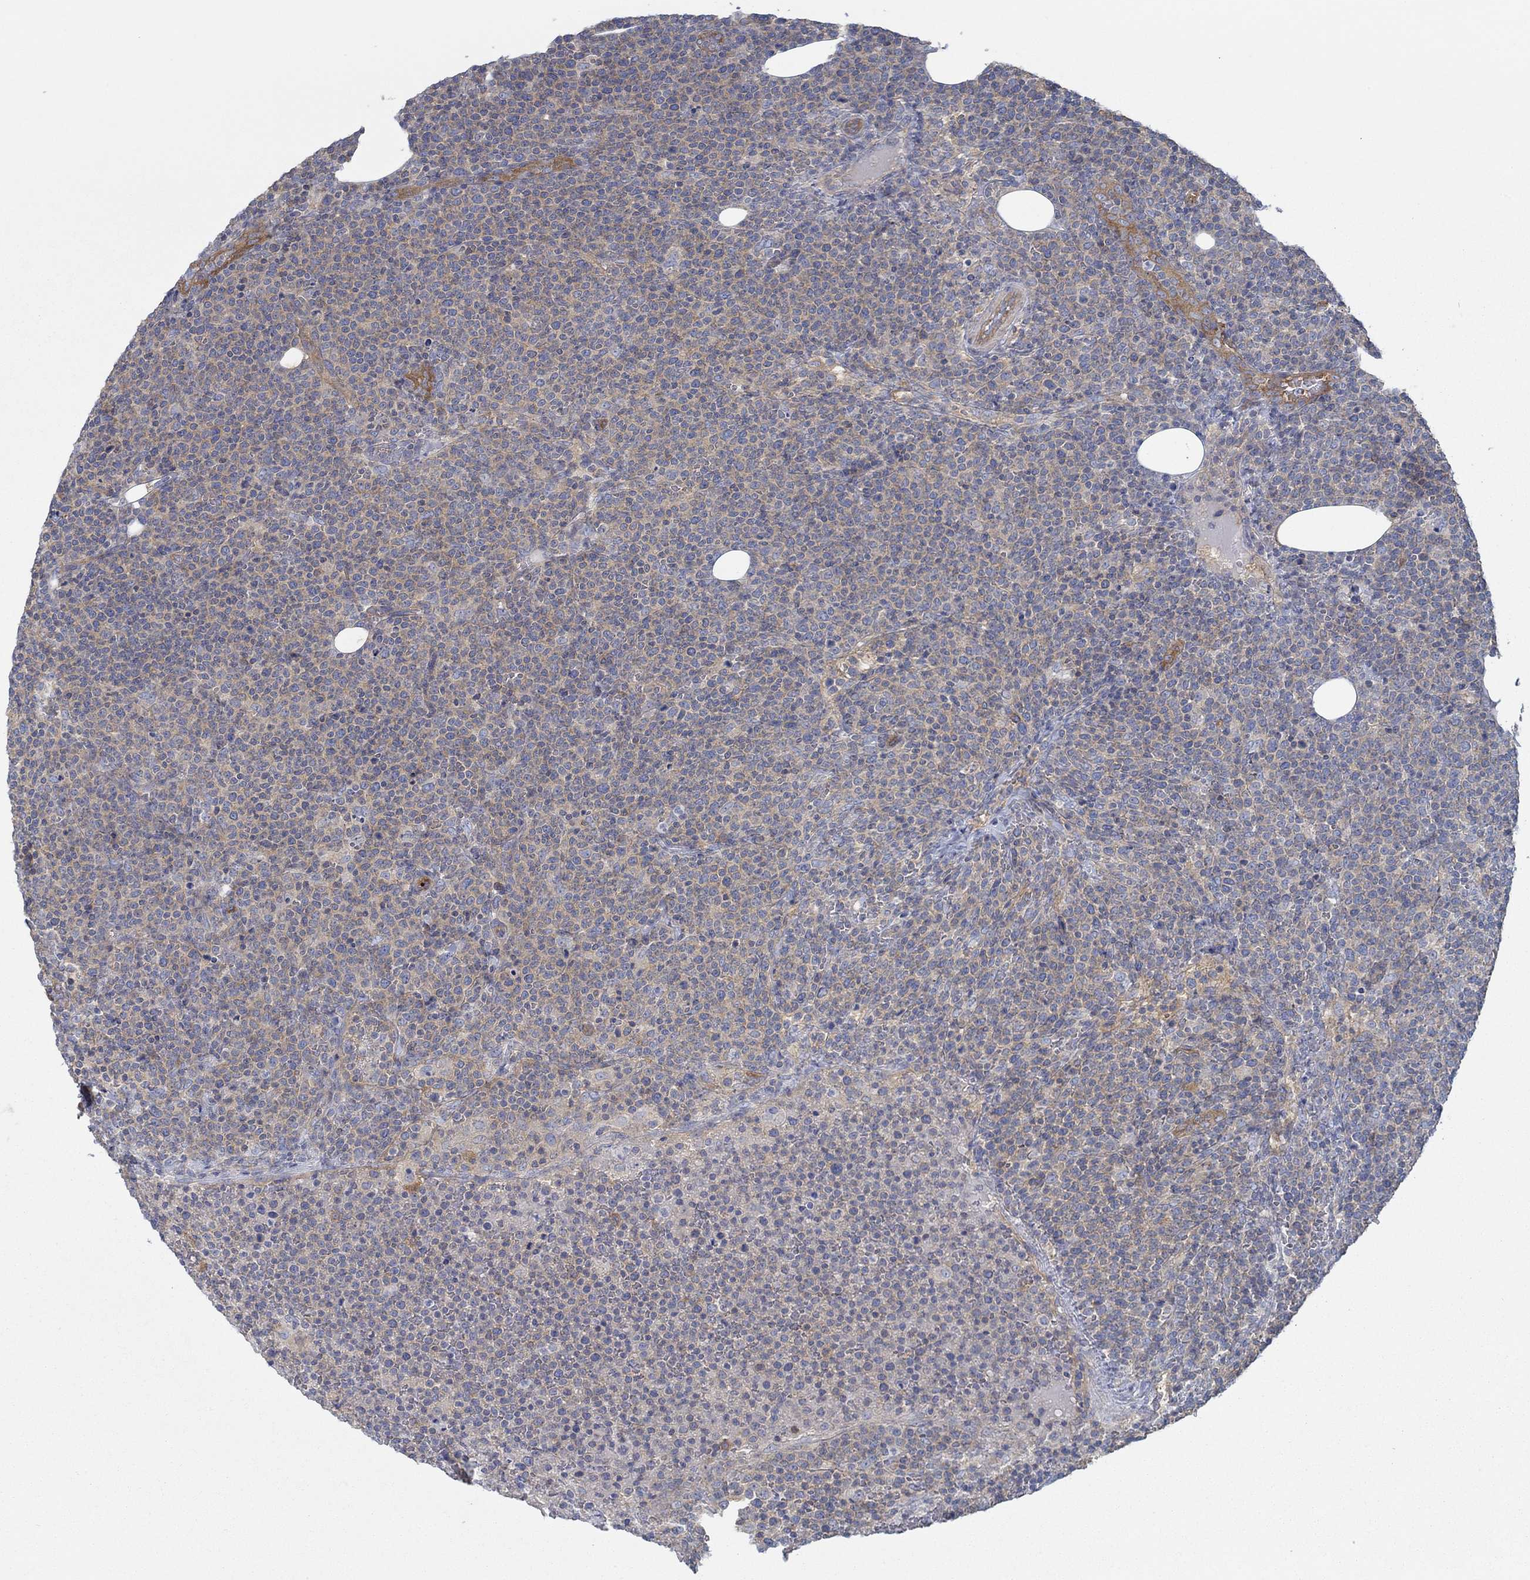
{"staining": {"intensity": "negative", "quantity": "none", "location": "none"}, "tissue": "lymphoma", "cell_type": "Tumor cells", "image_type": "cancer", "snomed": [{"axis": "morphology", "description": "Malignant lymphoma, non-Hodgkin's type, High grade"}, {"axis": "topography", "description": "Lymph node"}], "caption": "The IHC histopathology image has no significant expression in tumor cells of high-grade malignant lymphoma, non-Hodgkin's type tissue. (Brightfield microscopy of DAB IHC at high magnification).", "gene": "SPAG9", "patient": {"sex": "male", "age": 61}}